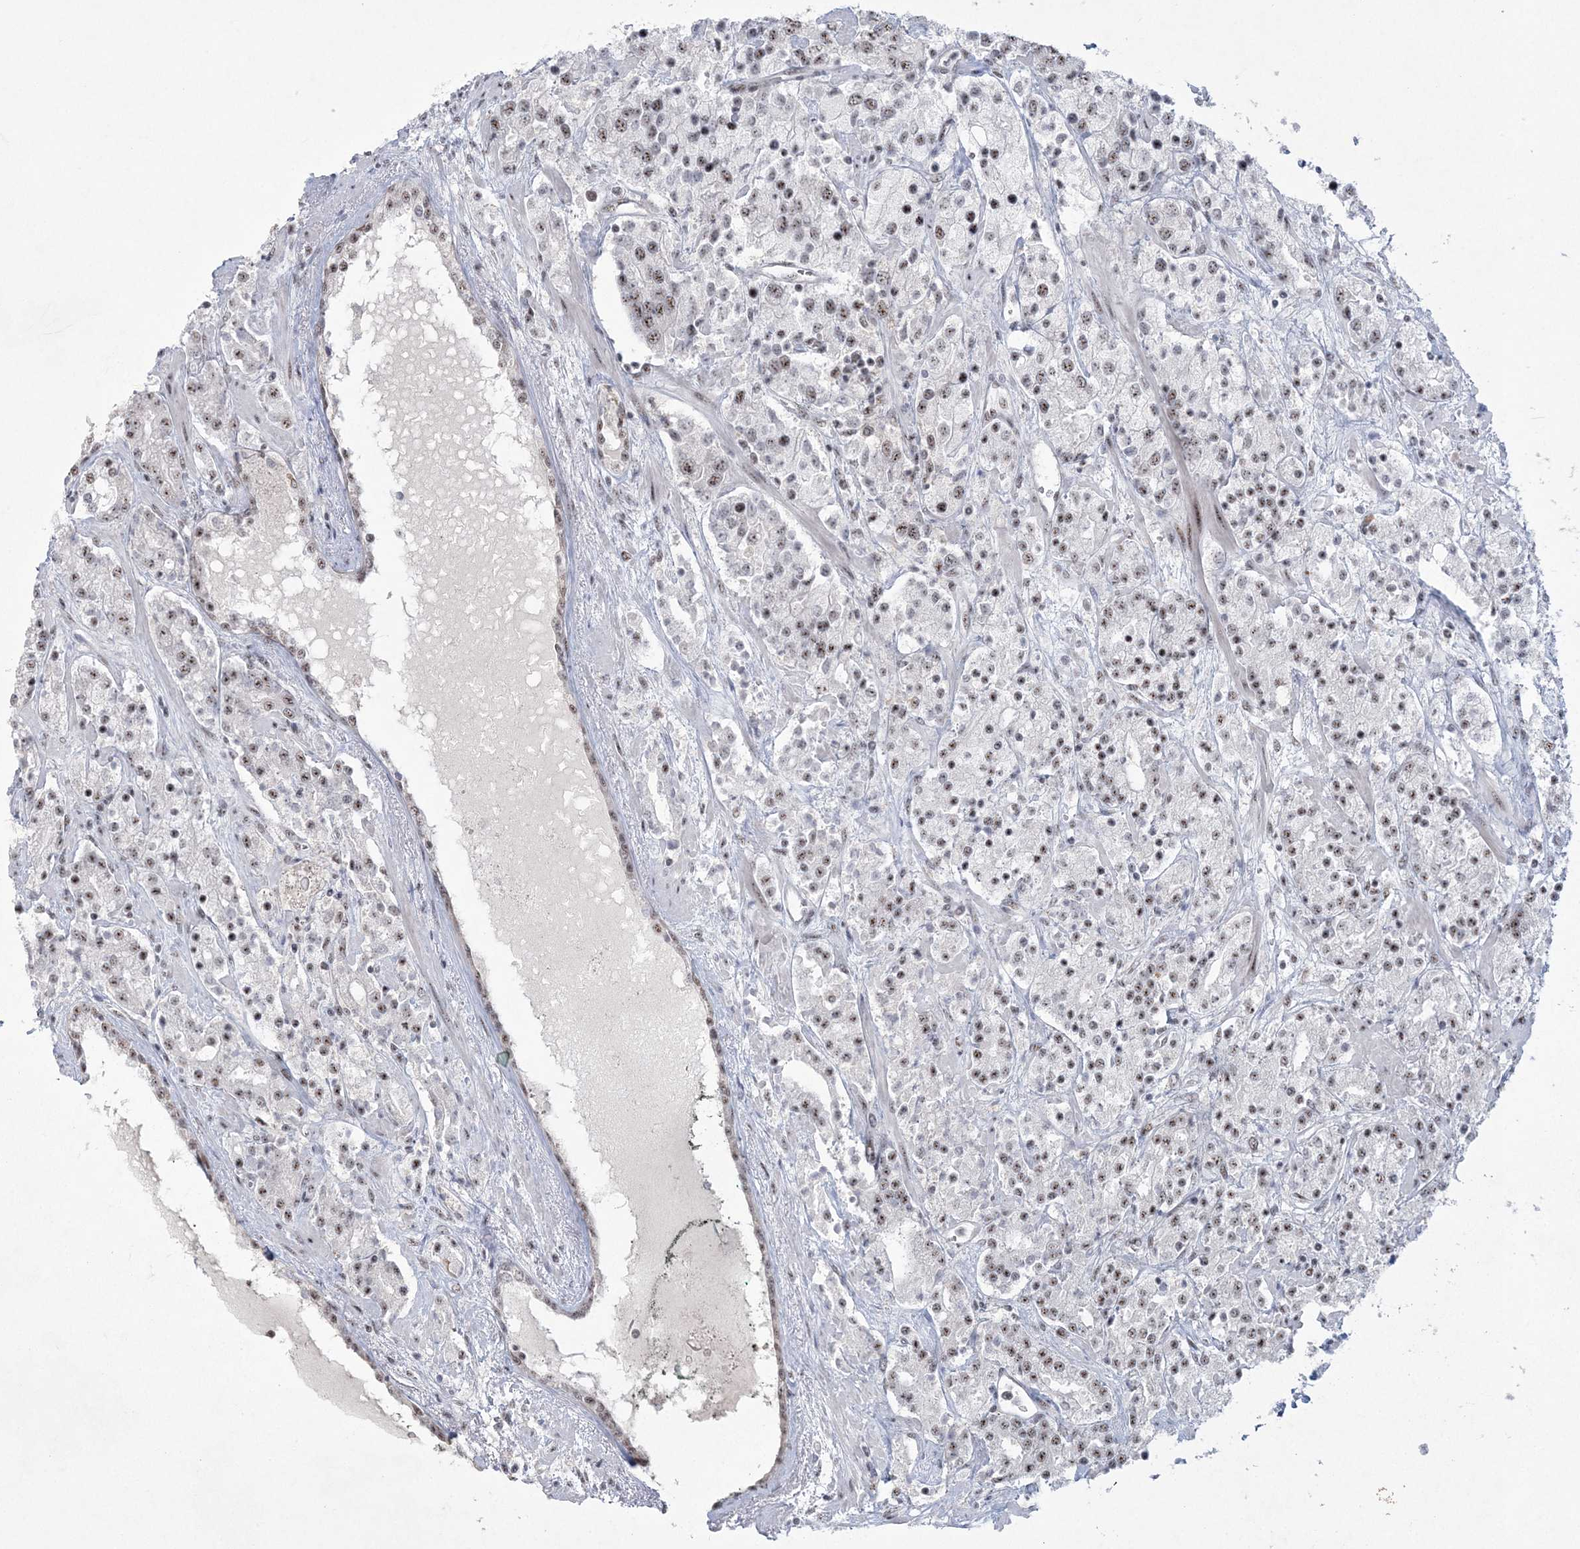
{"staining": {"intensity": "moderate", "quantity": "25%-75%", "location": "nuclear"}, "tissue": "prostate cancer", "cell_type": "Tumor cells", "image_type": "cancer", "snomed": [{"axis": "morphology", "description": "Adenocarcinoma, High grade"}, {"axis": "topography", "description": "Prostate"}], "caption": "Tumor cells exhibit medium levels of moderate nuclear positivity in approximately 25%-75% of cells in prostate cancer (high-grade adenocarcinoma). (DAB (3,3'-diaminobenzidine) IHC with brightfield microscopy, high magnification).", "gene": "KDM6B", "patient": {"sex": "male", "age": 71}}